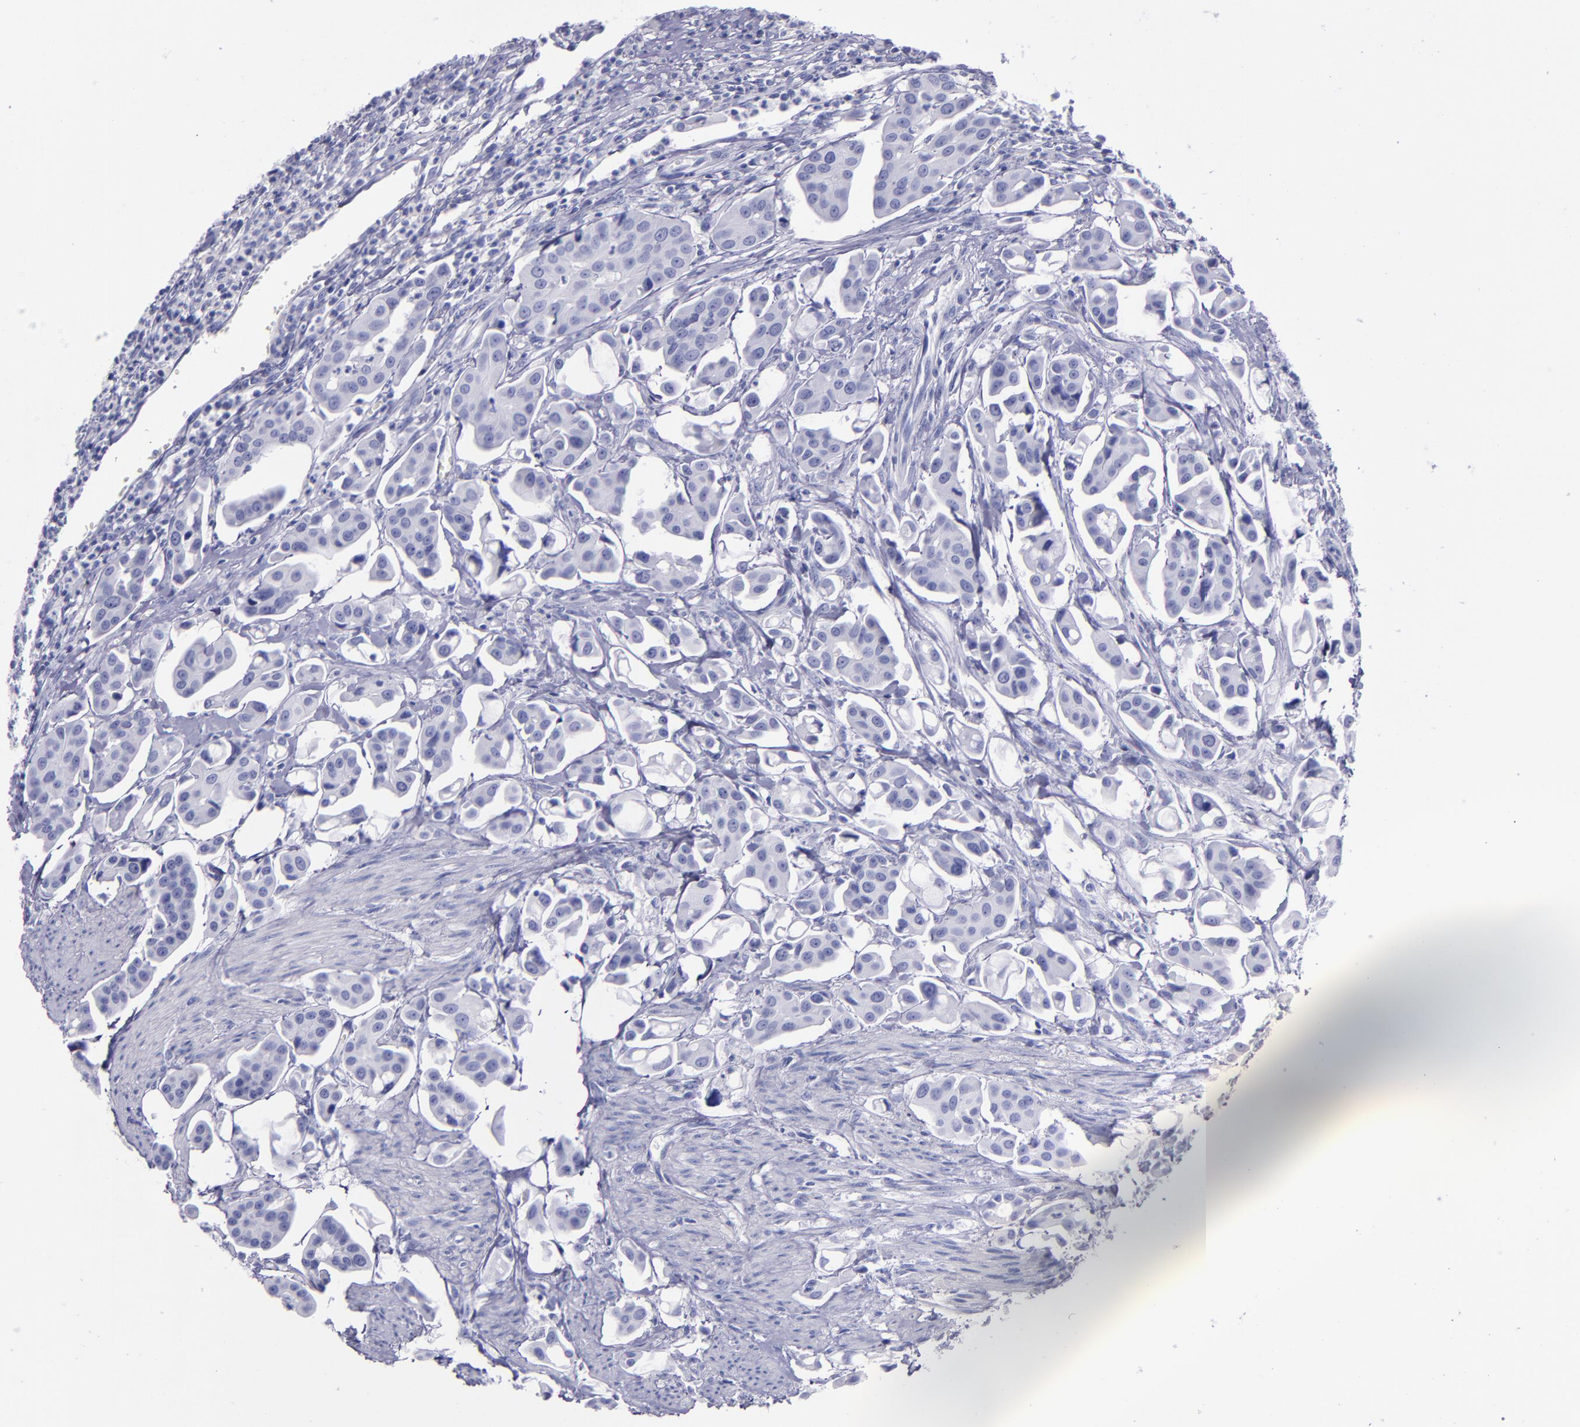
{"staining": {"intensity": "weak", "quantity": ">75%", "location": "cytoplasmic/membranous"}, "tissue": "urothelial cancer", "cell_type": "Tumor cells", "image_type": "cancer", "snomed": [{"axis": "morphology", "description": "Urothelial carcinoma, High grade"}, {"axis": "topography", "description": "Urinary bladder"}], "caption": "Urothelial cancer stained with a brown dye demonstrates weak cytoplasmic/membranous positive positivity in about >75% of tumor cells.", "gene": "HECTD1", "patient": {"sex": "male", "age": 66}}